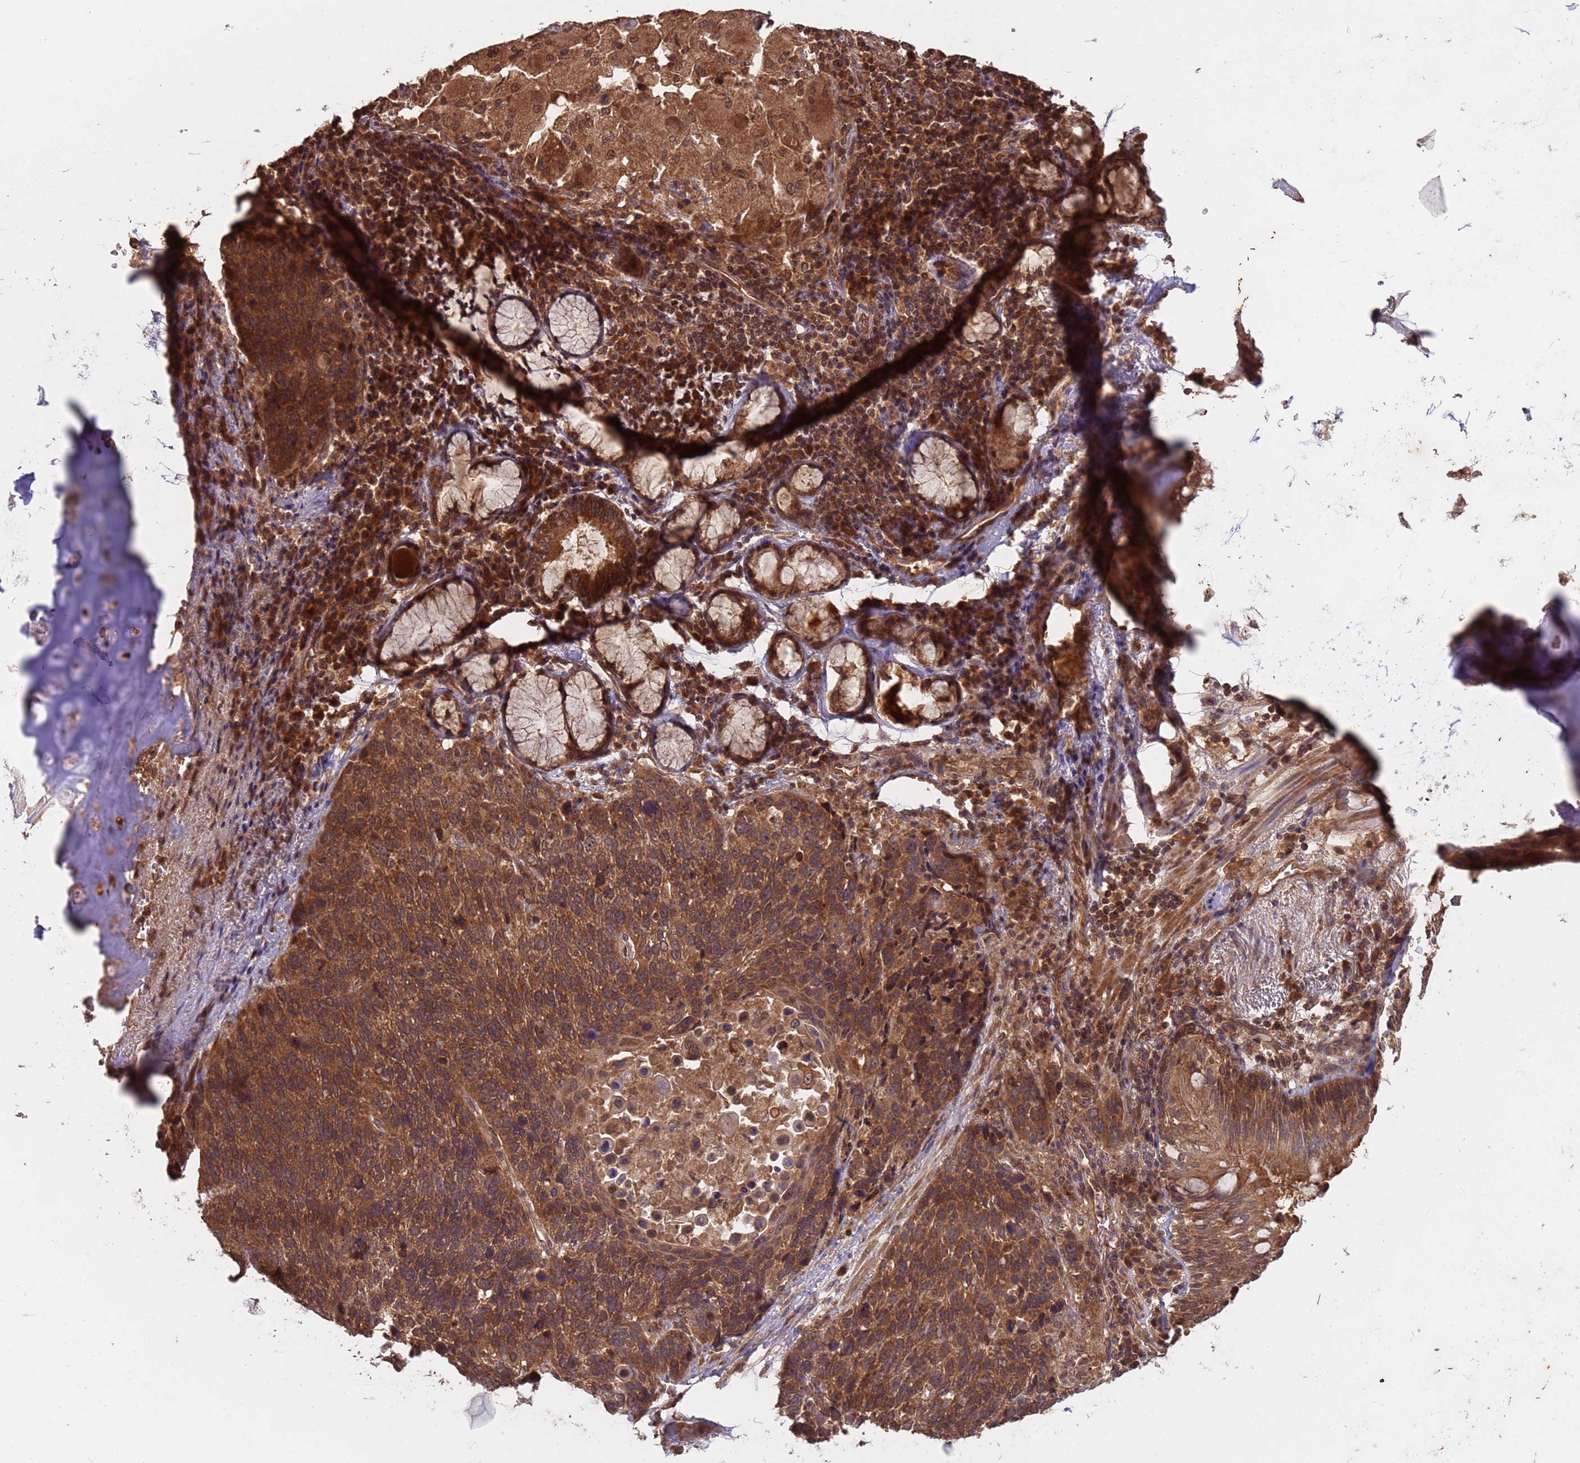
{"staining": {"intensity": "moderate", "quantity": ">75%", "location": "cytoplasmic/membranous"}, "tissue": "lung cancer", "cell_type": "Tumor cells", "image_type": "cancer", "snomed": [{"axis": "morphology", "description": "Squamous cell carcinoma, NOS"}, {"axis": "topography", "description": "Lung"}], "caption": "Immunohistochemistry of lung squamous cell carcinoma displays medium levels of moderate cytoplasmic/membranous expression in approximately >75% of tumor cells. (DAB (3,3'-diaminobenzidine) IHC, brown staining for protein, blue staining for nuclei).", "gene": "ERI1", "patient": {"sex": "male", "age": 66}}